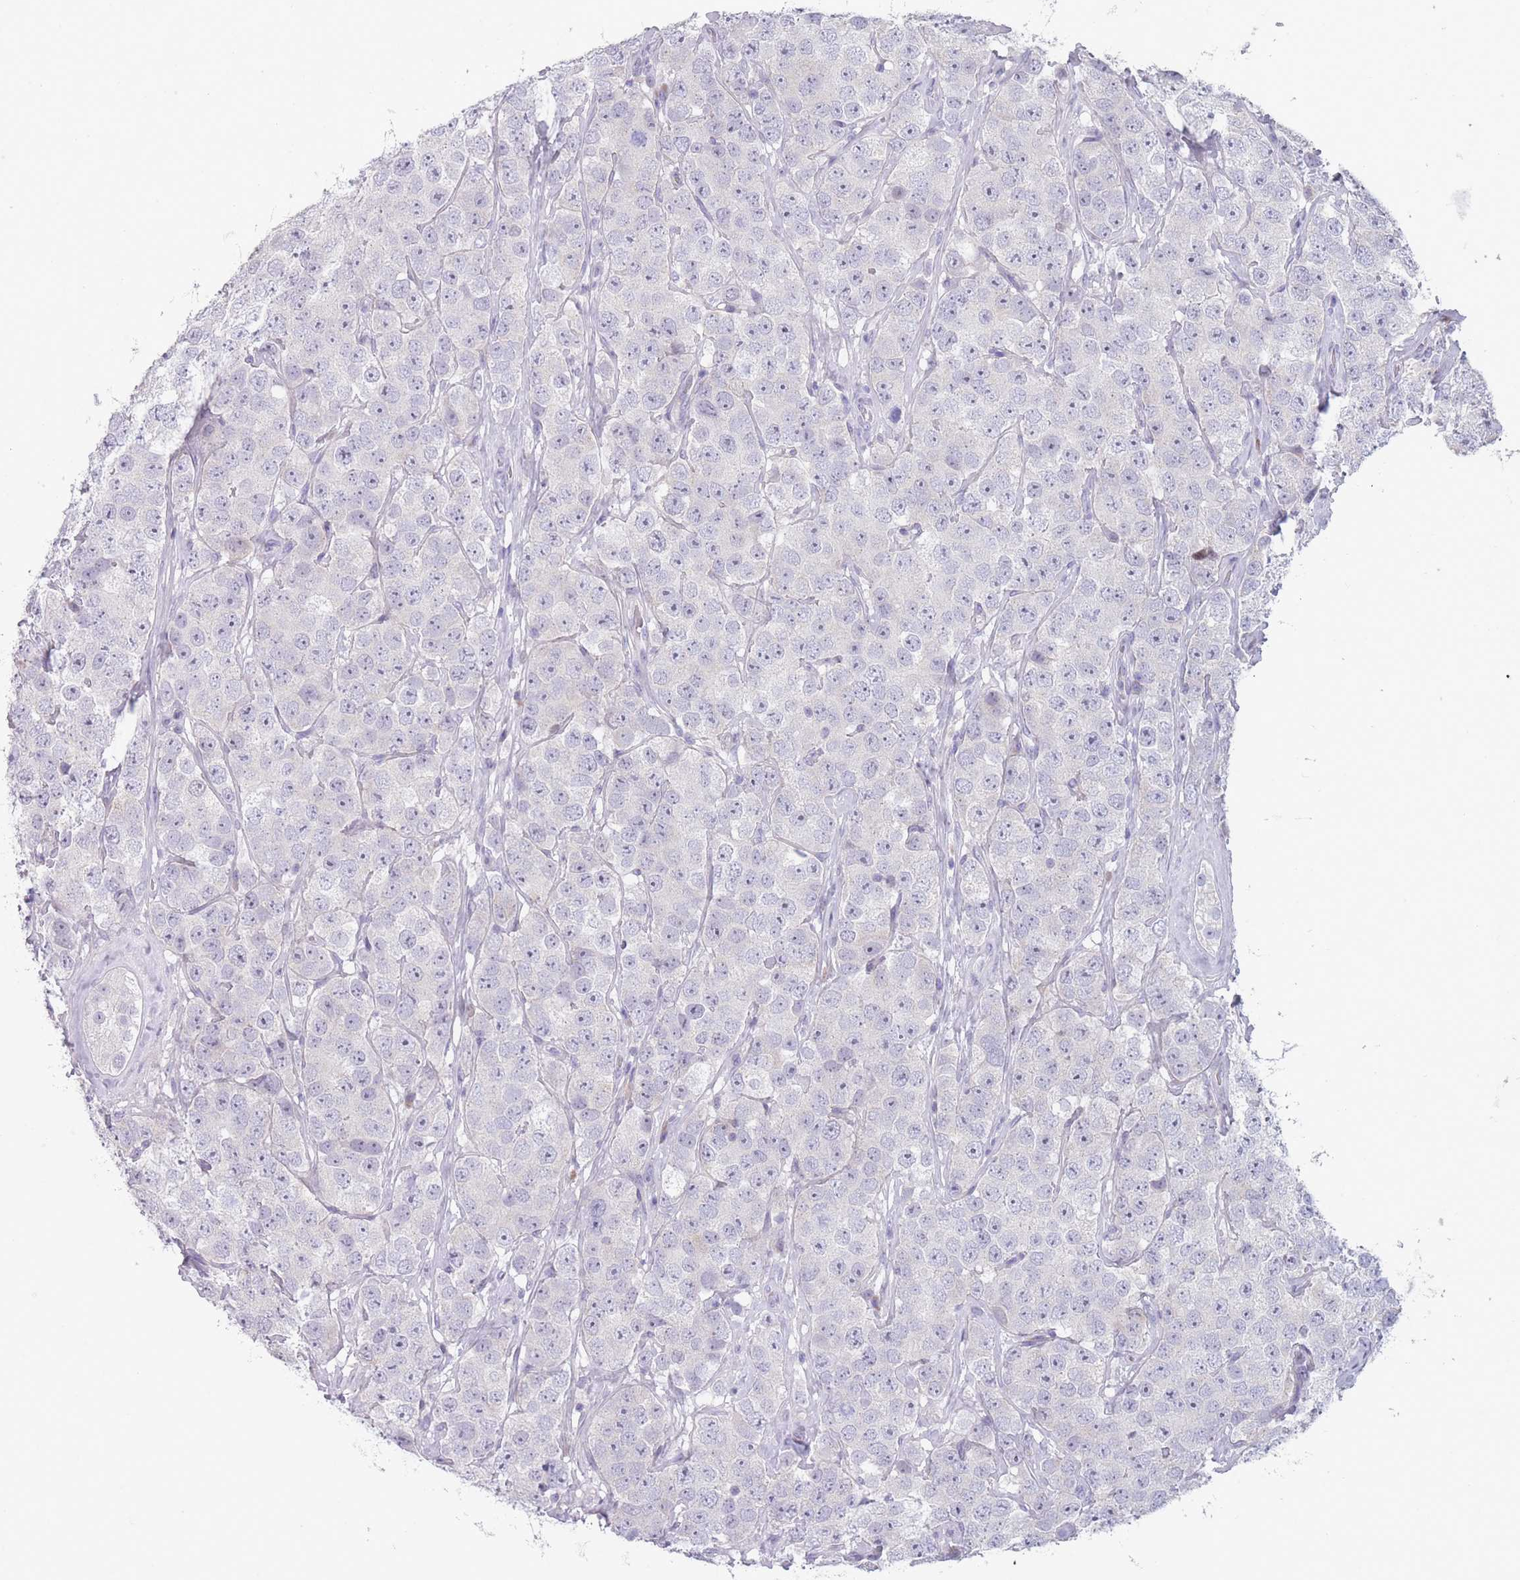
{"staining": {"intensity": "negative", "quantity": "none", "location": "none"}, "tissue": "testis cancer", "cell_type": "Tumor cells", "image_type": "cancer", "snomed": [{"axis": "morphology", "description": "Seminoma, NOS"}, {"axis": "topography", "description": "Testis"}], "caption": "An immunohistochemistry (IHC) micrograph of testis cancer is shown. There is no staining in tumor cells of testis cancer.", "gene": "PAIP2B", "patient": {"sex": "male", "age": 28}}